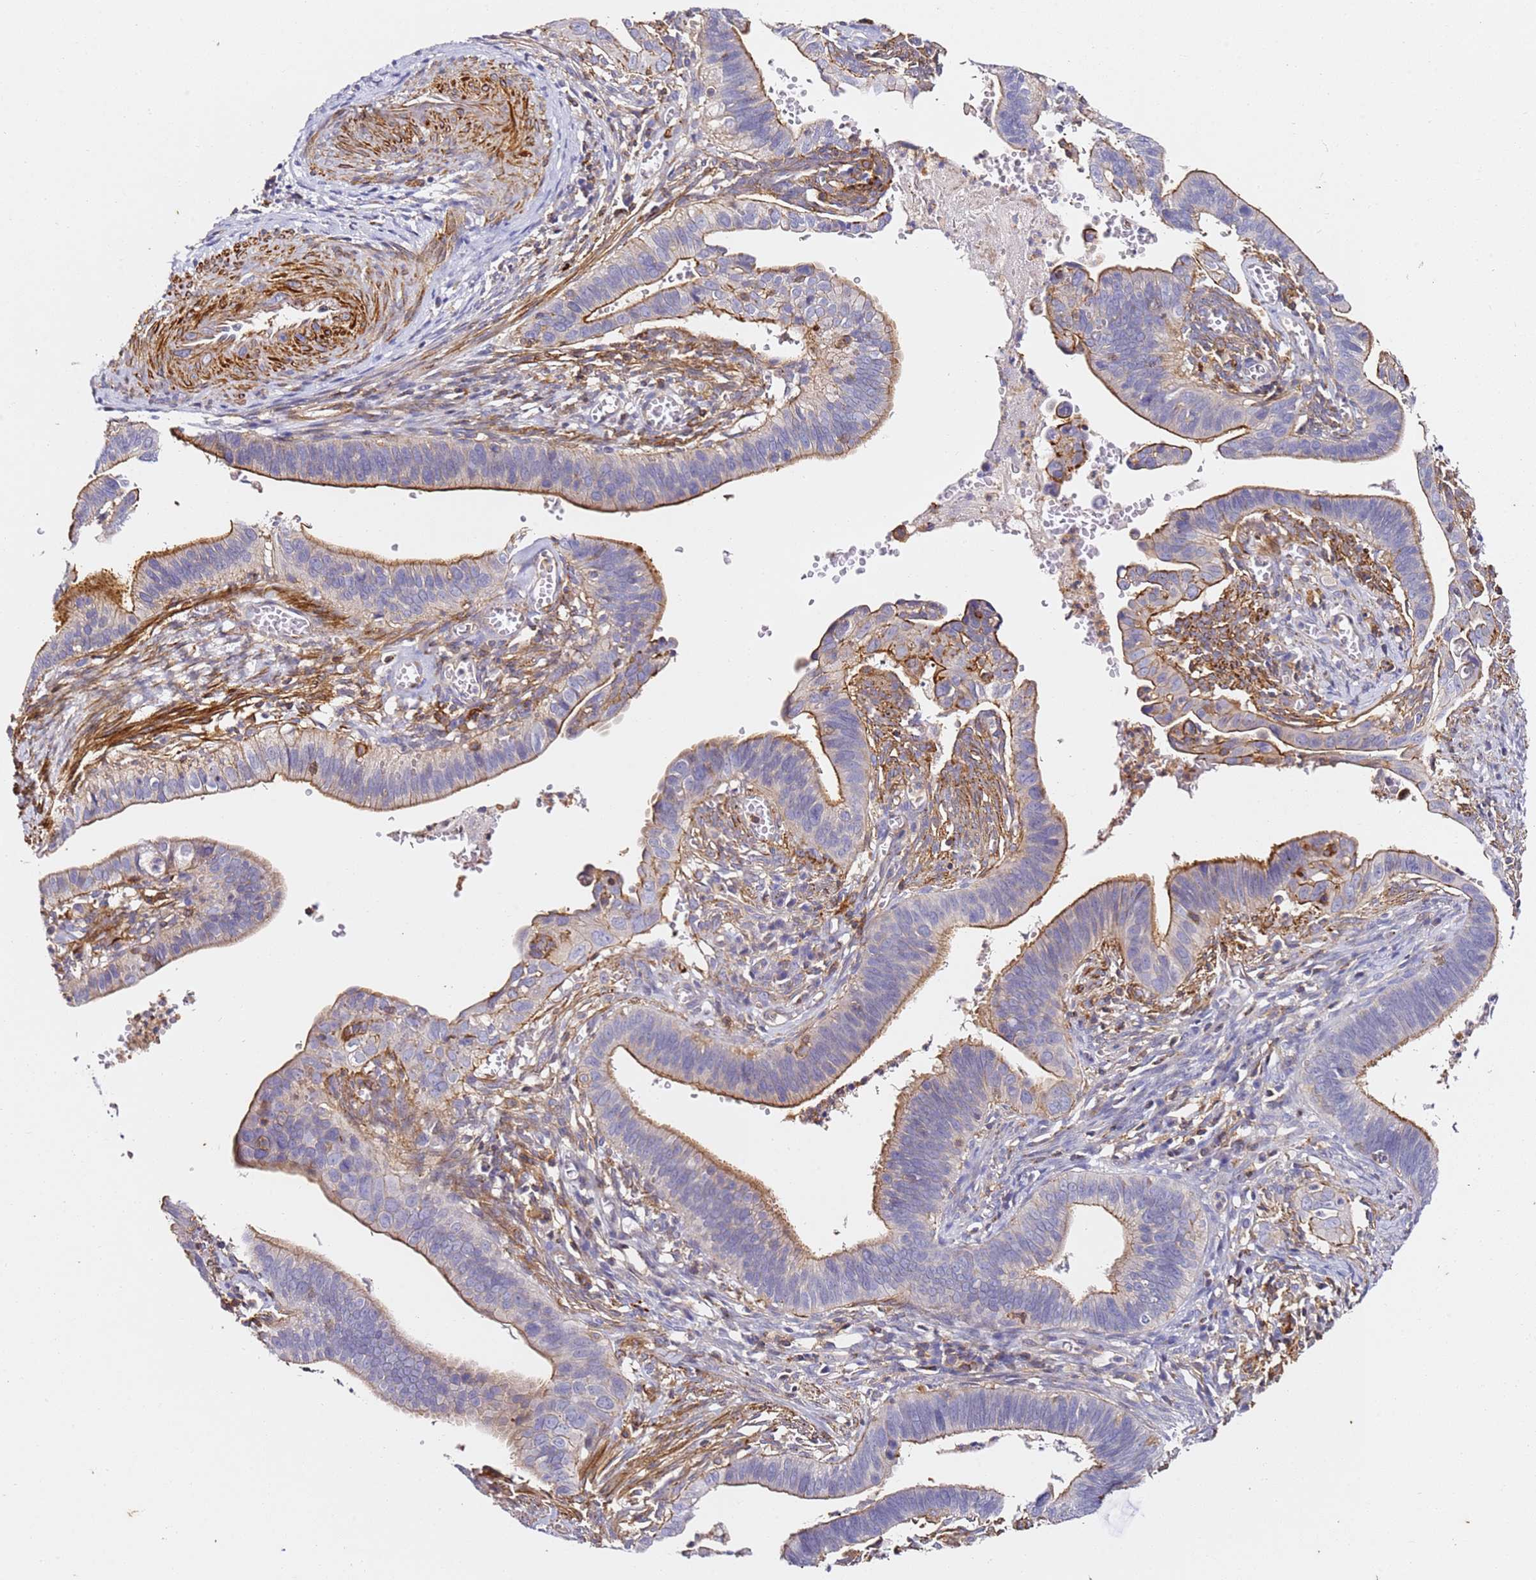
{"staining": {"intensity": "moderate", "quantity": "25%-75%", "location": "cytoplasmic/membranous"}, "tissue": "cervical cancer", "cell_type": "Tumor cells", "image_type": "cancer", "snomed": [{"axis": "morphology", "description": "Adenocarcinoma, NOS"}, {"axis": "topography", "description": "Cervix"}], "caption": "Cervical adenocarcinoma stained with IHC reveals moderate cytoplasmic/membranous positivity in approximately 25%-75% of tumor cells.", "gene": "ZNF671", "patient": {"sex": "female", "age": 42}}